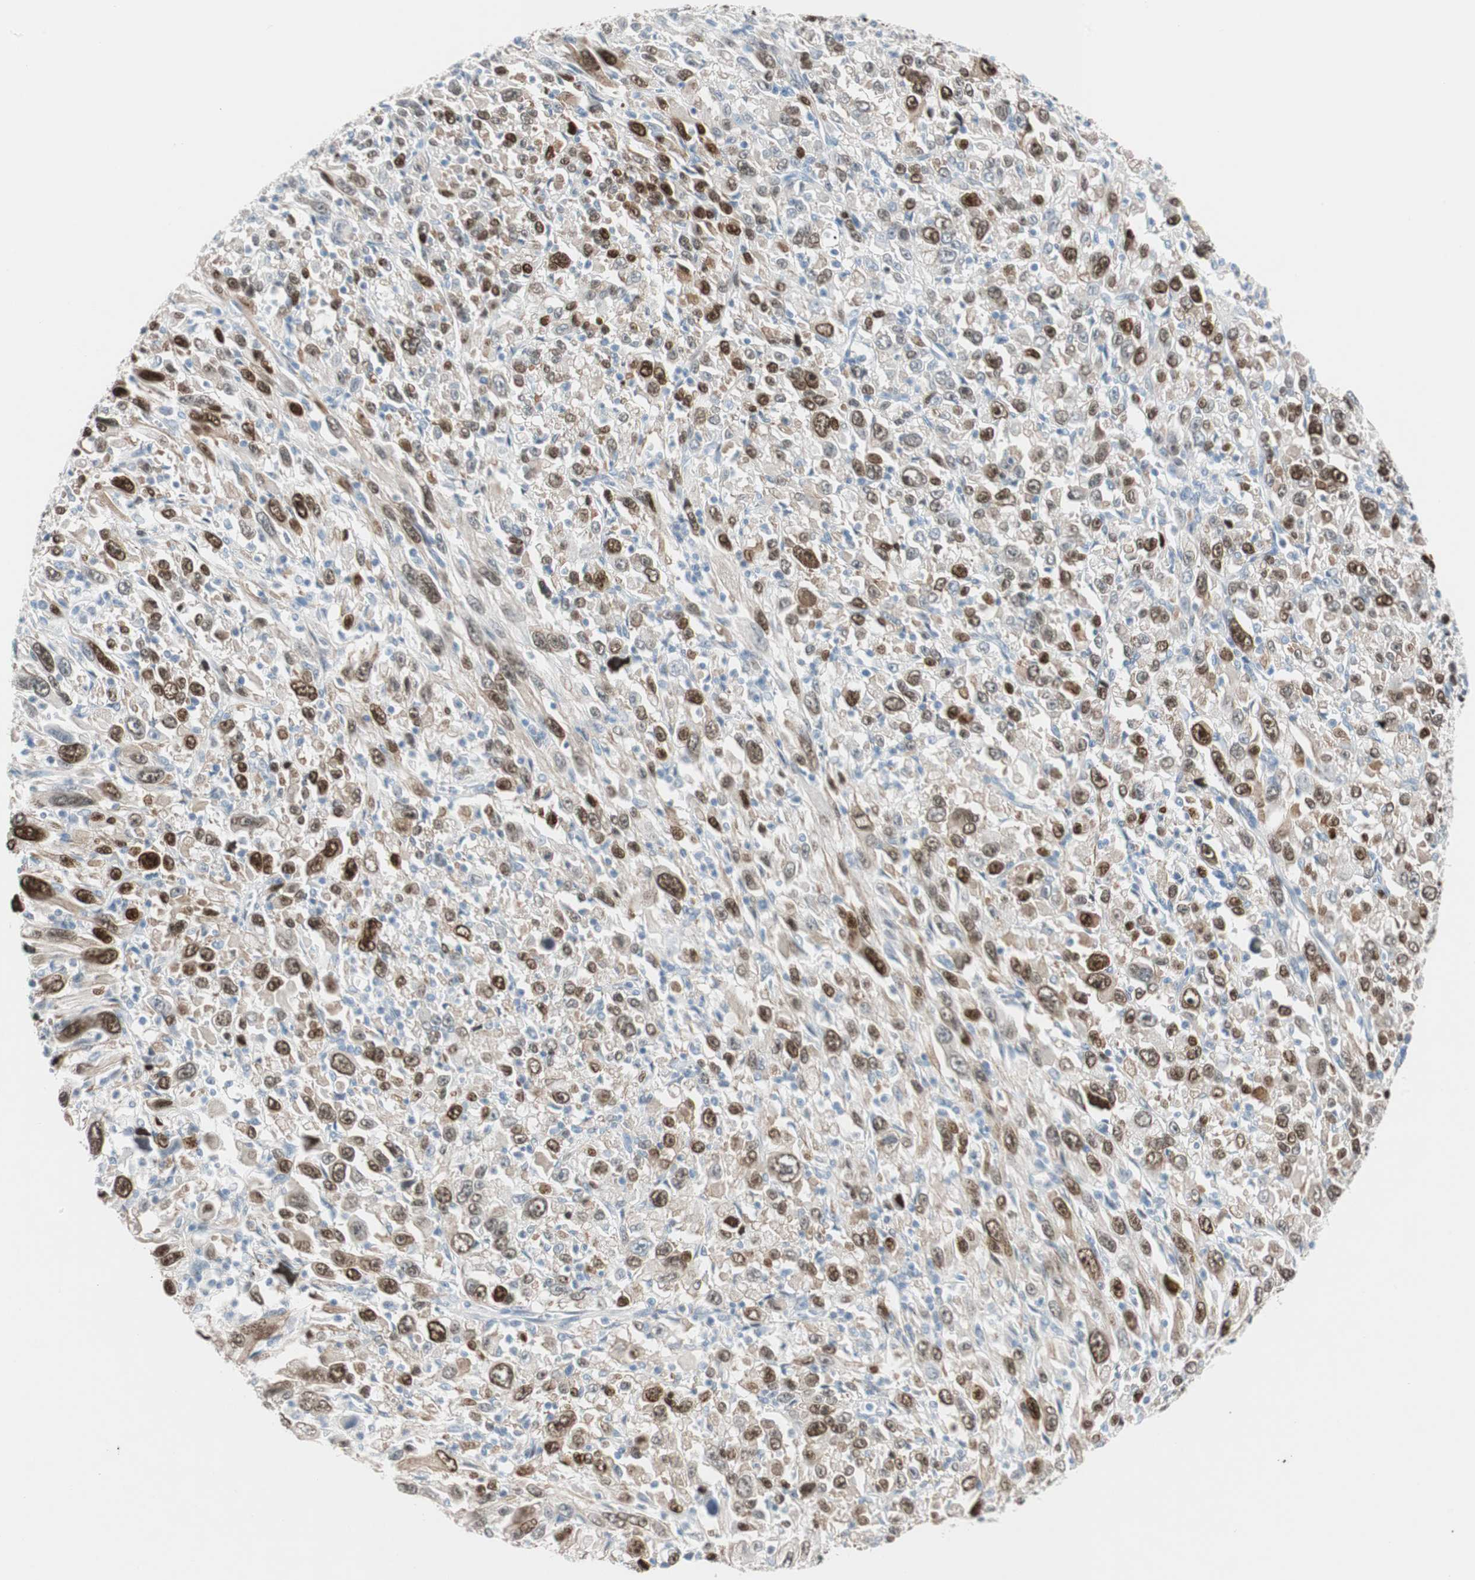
{"staining": {"intensity": "strong", "quantity": "25%-75%", "location": "nuclear"}, "tissue": "melanoma", "cell_type": "Tumor cells", "image_type": "cancer", "snomed": [{"axis": "morphology", "description": "Malignant melanoma, Metastatic site"}, {"axis": "topography", "description": "Skin"}], "caption": "This is an image of immunohistochemistry staining of malignant melanoma (metastatic site), which shows strong positivity in the nuclear of tumor cells.", "gene": "FOSL1", "patient": {"sex": "female", "age": 56}}